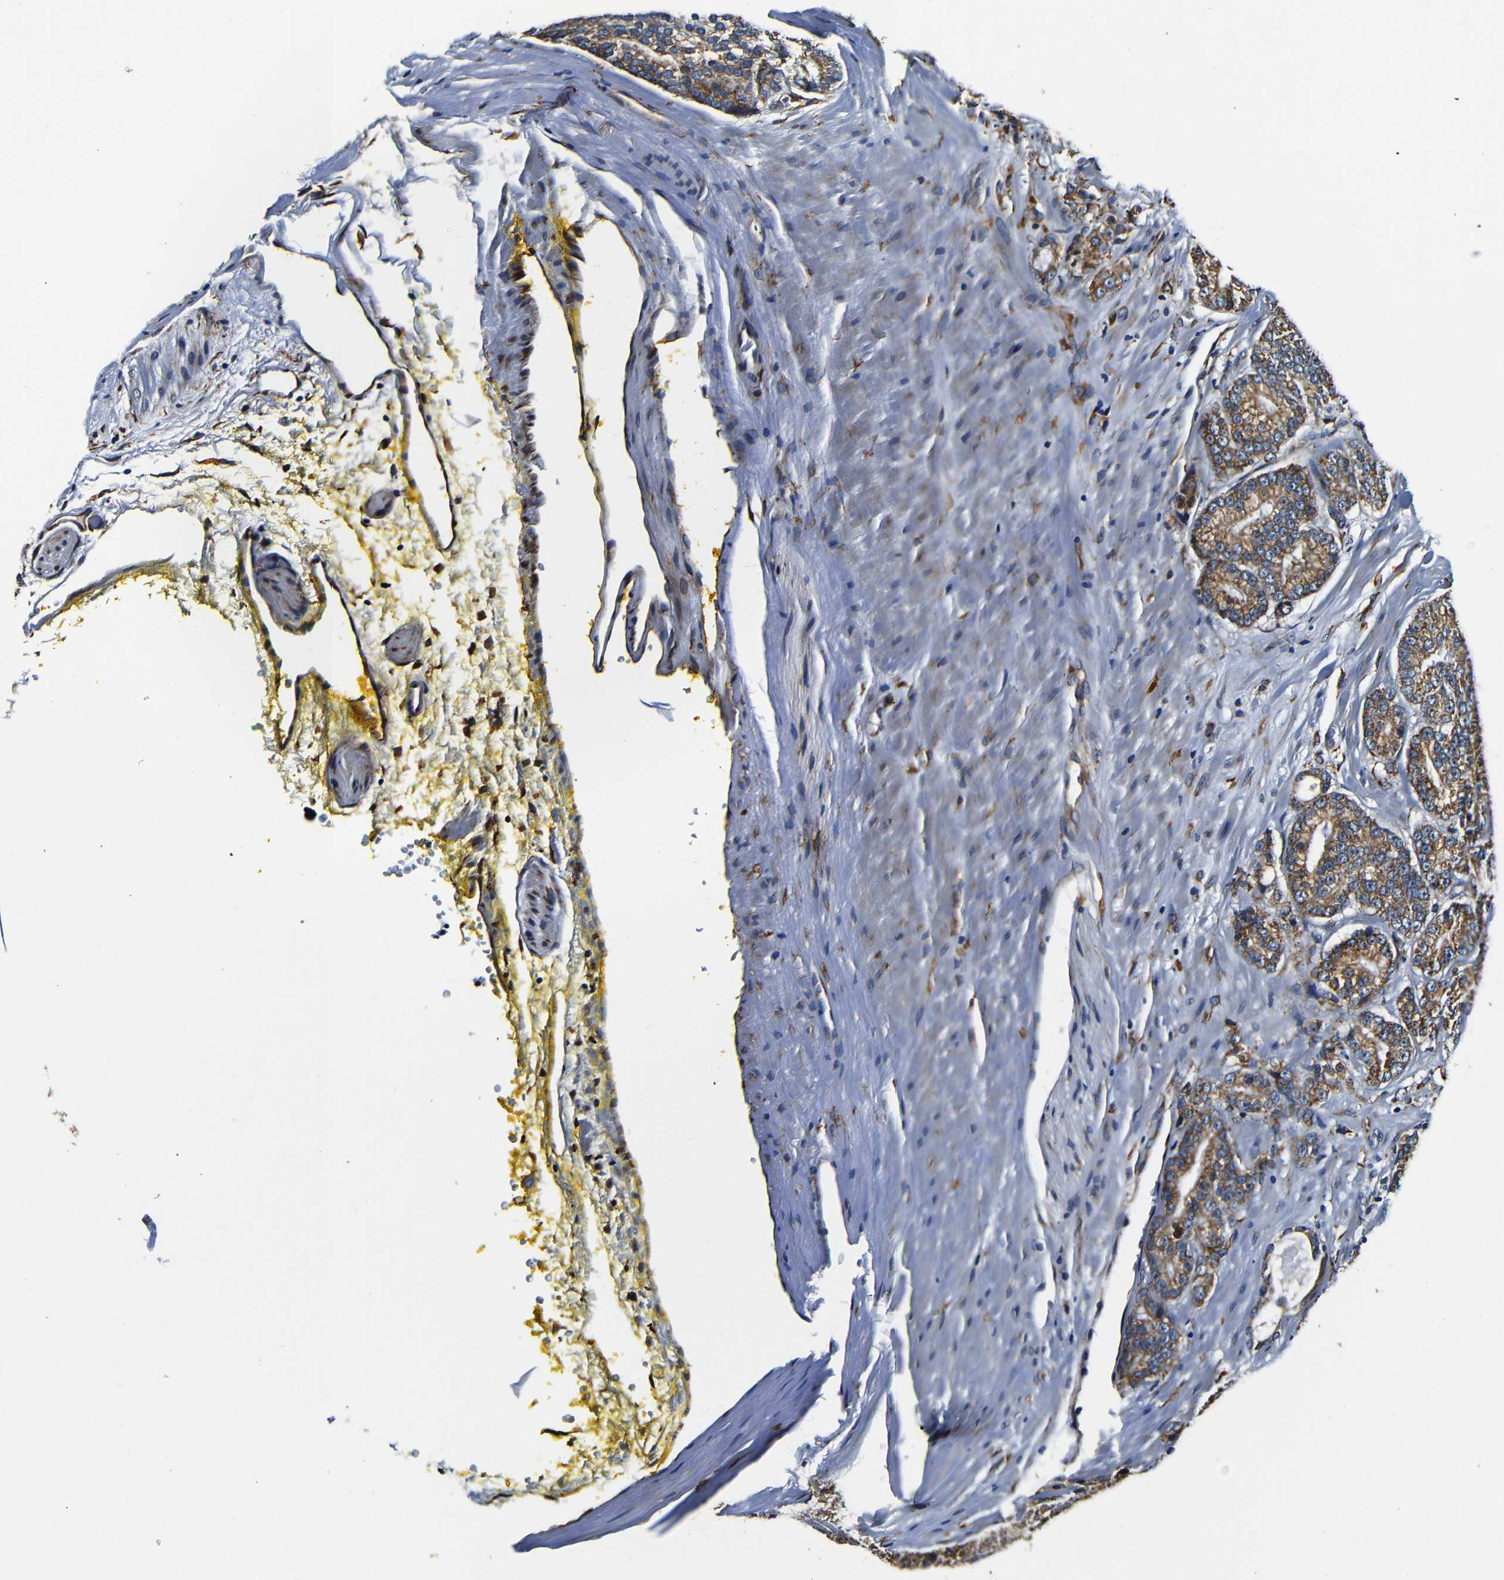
{"staining": {"intensity": "moderate", "quantity": ">75%", "location": "cytoplasmic/membranous"}, "tissue": "prostate cancer", "cell_type": "Tumor cells", "image_type": "cancer", "snomed": [{"axis": "morphology", "description": "Adenocarcinoma, High grade"}, {"axis": "topography", "description": "Prostate"}], "caption": "Prostate cancer (adenocarcinoma (high-grade)) stained with IHC displays moderate cytoplasmic/membranous expression in approximately >75% of tumor cells.", "gene": "RRBP1", "patient": {"sex": "male", "age": 61}}